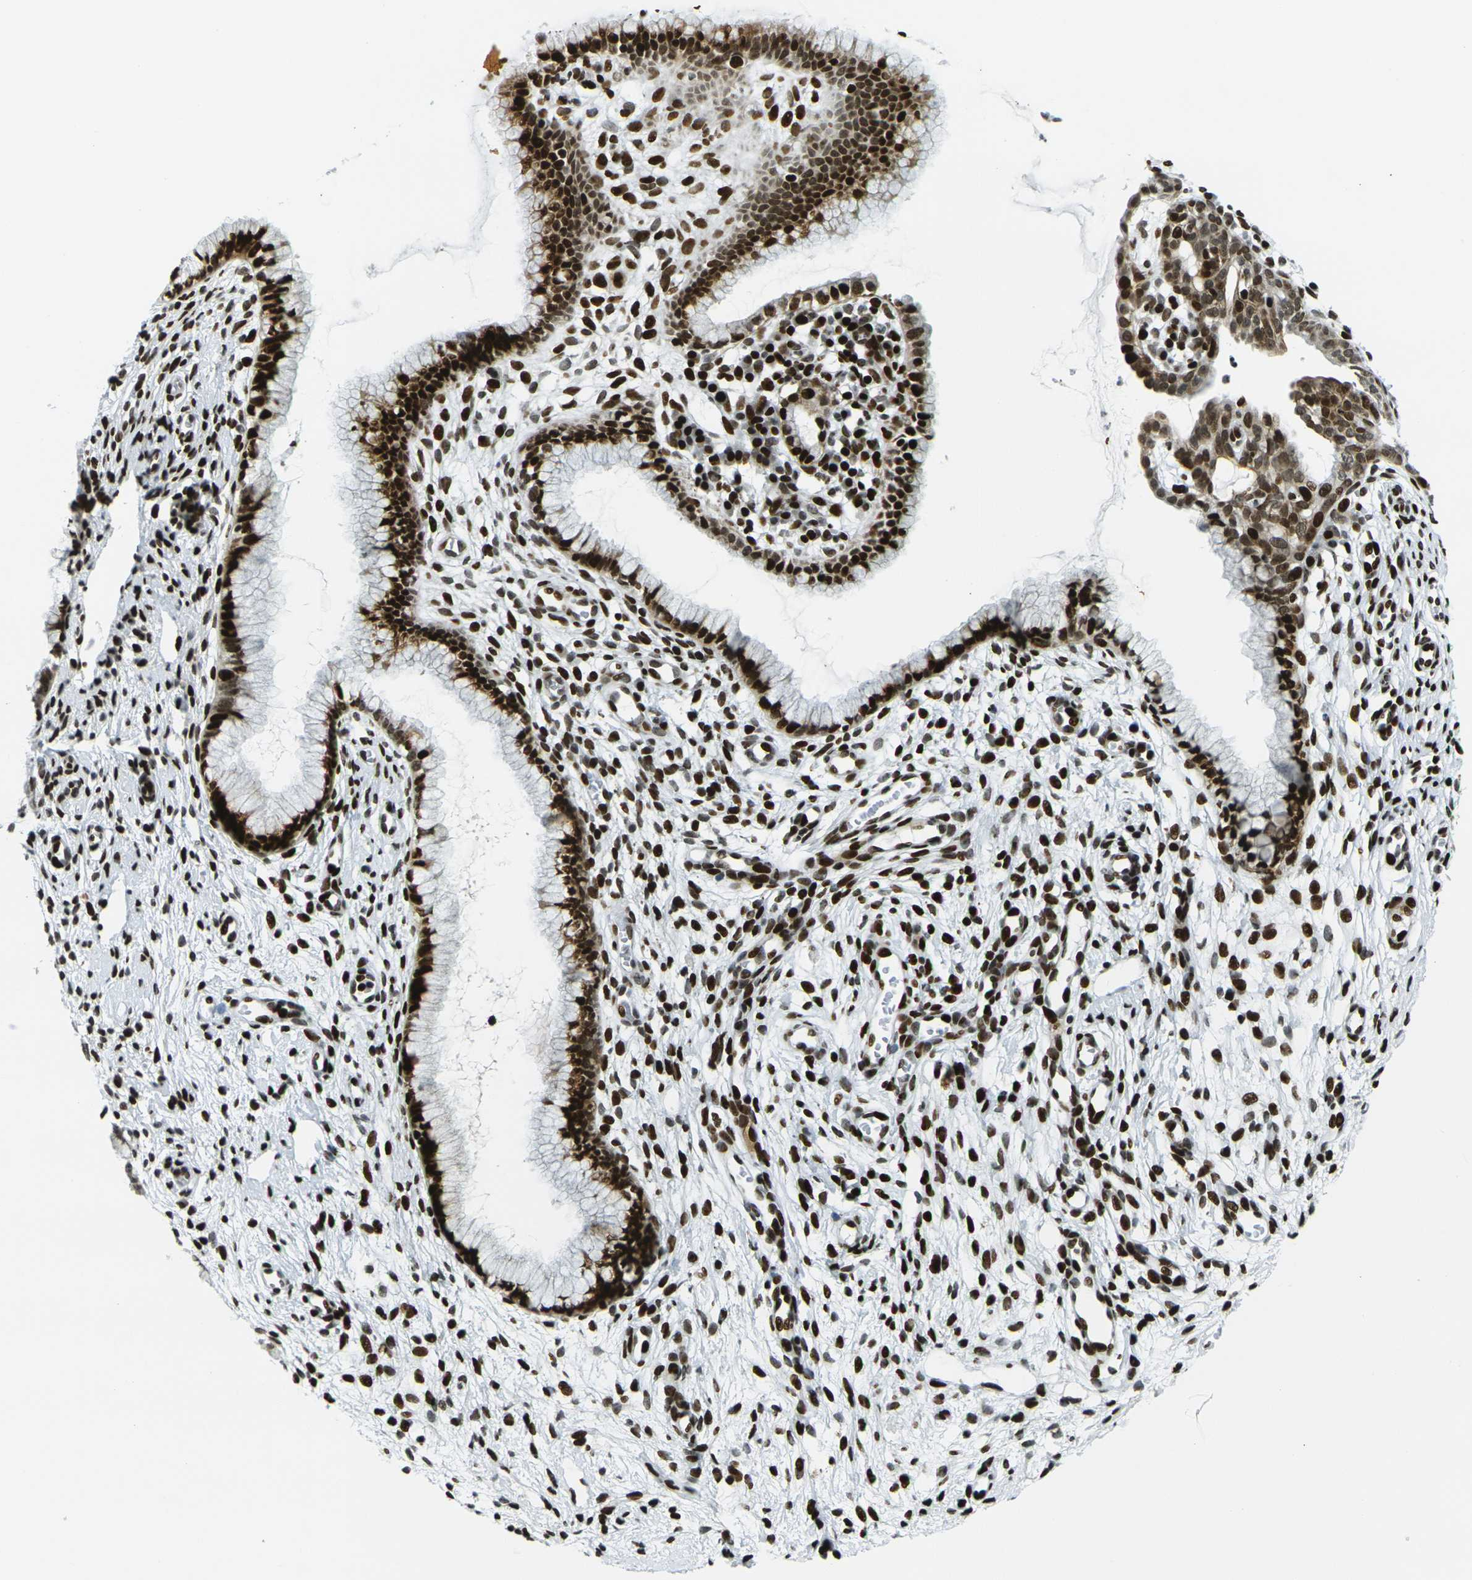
{"staining": {"intensity": "strong", "quantity": ">75%", "location": "cytoplasmic/membranous,nuclear"}, "tissue": "cervix", "cell_type": "Glandular cells", "image_type": "normal", "snomed": [{"axis": "morphology", "description": "Normal tissue, NOS"}, {"axis": "topography", "description": "Cervix"}], "caption": "Strong cytoplasmic/membranous,nuclear staining for a protein is seen in approximately >75% of glandular cells of unremarkable cervix using immunohistochemistry.", "gene": "H3", "patient": {"sex": "female", "age": 65}}